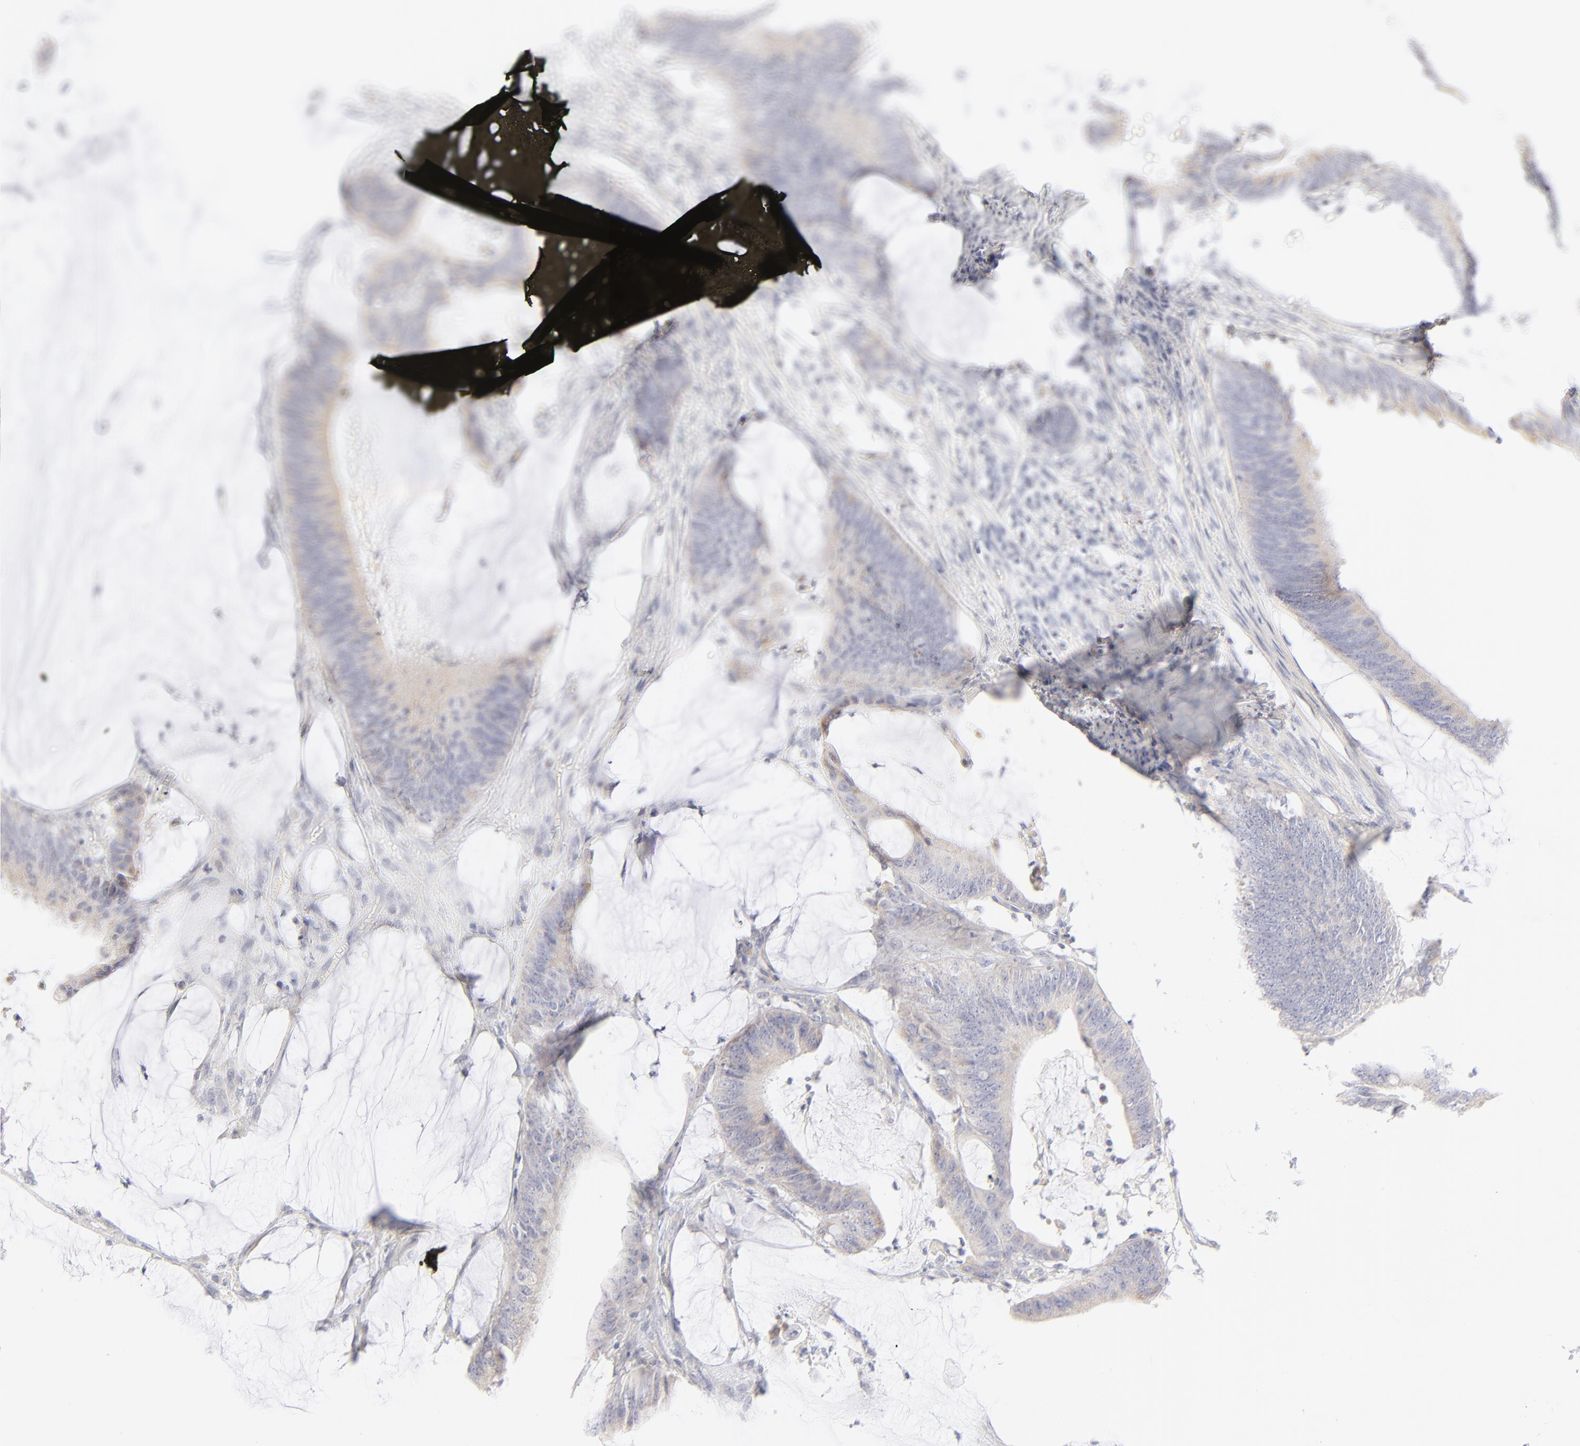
{"staining": {"intensity": "weak", "quantity": "25%-75%", "location": "cytoplasmic/membranous"}, "tissue": "colorectal cancer", "cell_type": "Tumor cells", "image_type": "cancer", "snomed": [{"axis": "morphology", "description": "Adenocarcinoma, NOS"}, {"axis": "topography", "description": "Rectum"}], "caption": "Immunohistochemistry (IHC) (DAB (3,3'-diaminobenzidine)) staining of colorectal adenocarcinoma displays weak cytoplasmic/membranous protein expression in about 25%-75% of tumor cells.", "gene": "NPNT", "patient": {"sex": "female", "age": 66}}